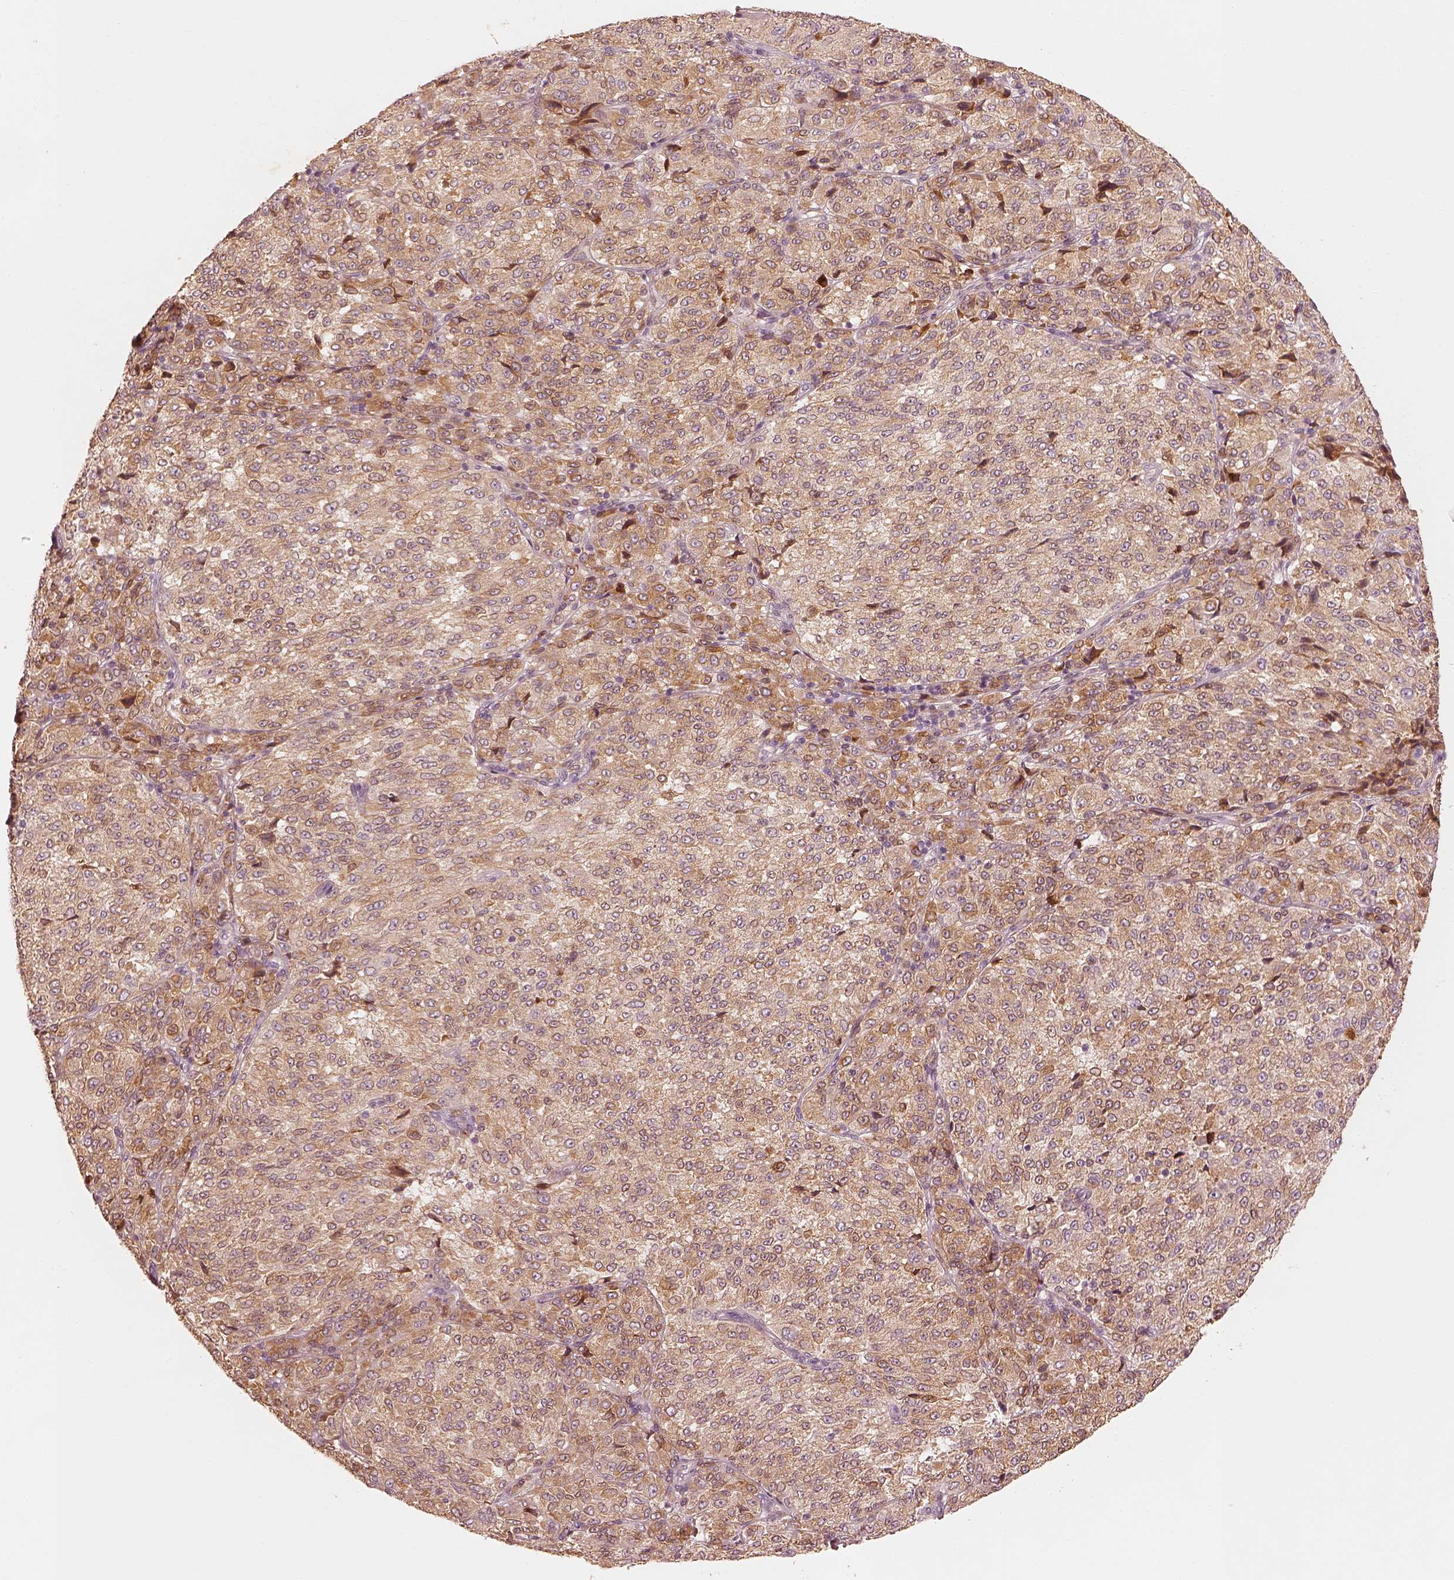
{"staining": {"intensity": "moderate", "quantity": ">75%", "location": "cytoplasmic/membranous"}, "tissue": "melanoma", "cell_type": "Tumor cells", "image_type": "cancer", "snomed": [{"axis": "morphology", "description": "Malignant melanoma, Metastatic site"}, {"axis": "topography", "description": "Brain"}], "caption": "Protein staining demonstrates moderate cytoplasmic/membranous expression in approximately >75% of tumor cells in melanoma. Using DAB (brown) and hematoxylin (blue) stains, captured at high magnification using brightfield microscopy.", "gene": "WLS", "patient": {"sex": "female", "age": 56}}